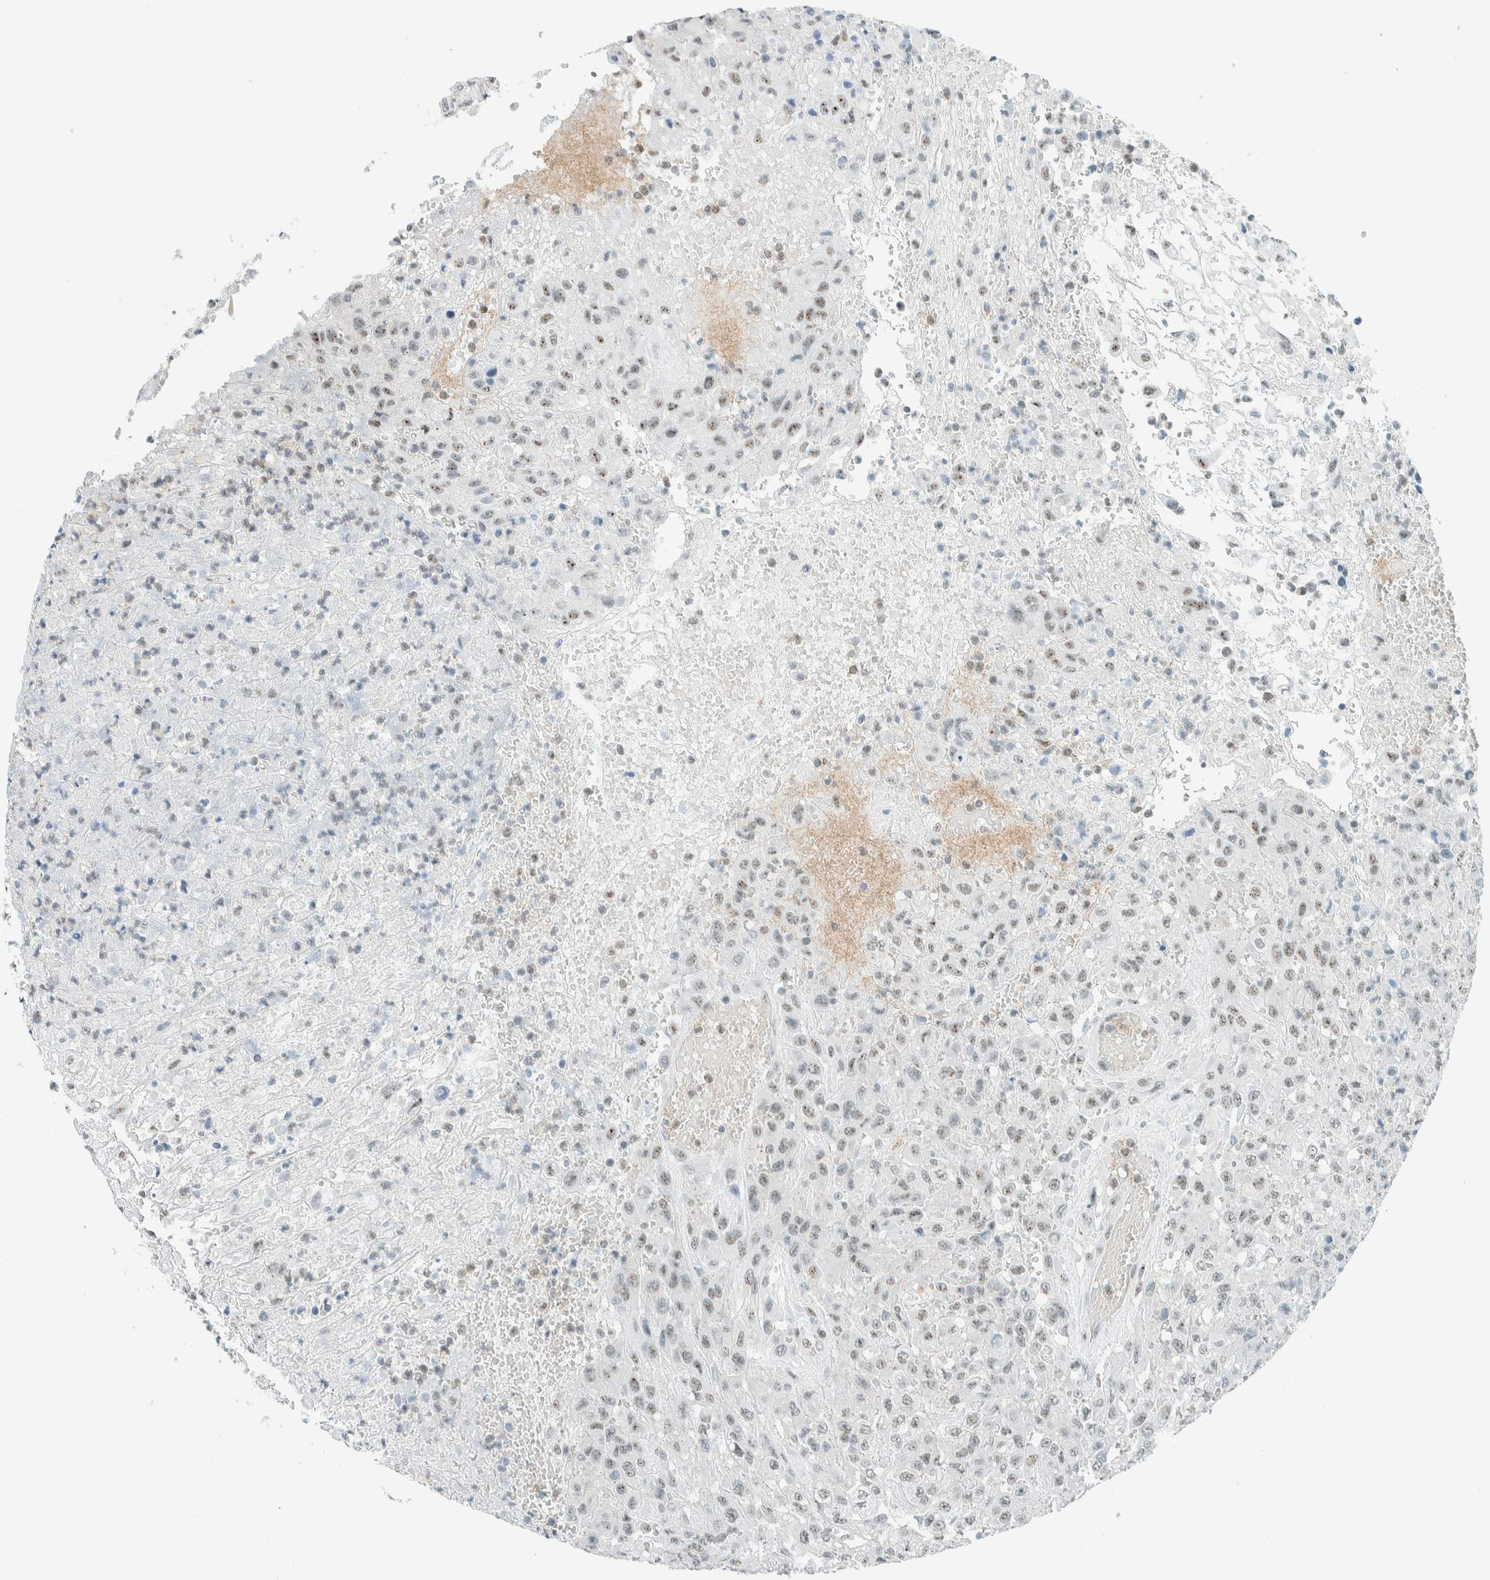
{"staining": {"intensity": "weak", "quantity": "25%-75%", "location": "nuclear"}, "tissue": "urothelial cancer", "cell_type": "Tumor cells", "image_type": "cancer", "snomed": [{"axis": "morphology", "description": "Urothelial carcinoma, High grade"}, {"axis": "topography", "description": "Urinary bladder"}], "caption": "Tumor cells demonstrate low levels of weak nuclear expression in approximately 25%-75% of cells in human urothelial cancer.", "gene": "CYSRT1", "patient": {"sex": "male", "age": 46}}